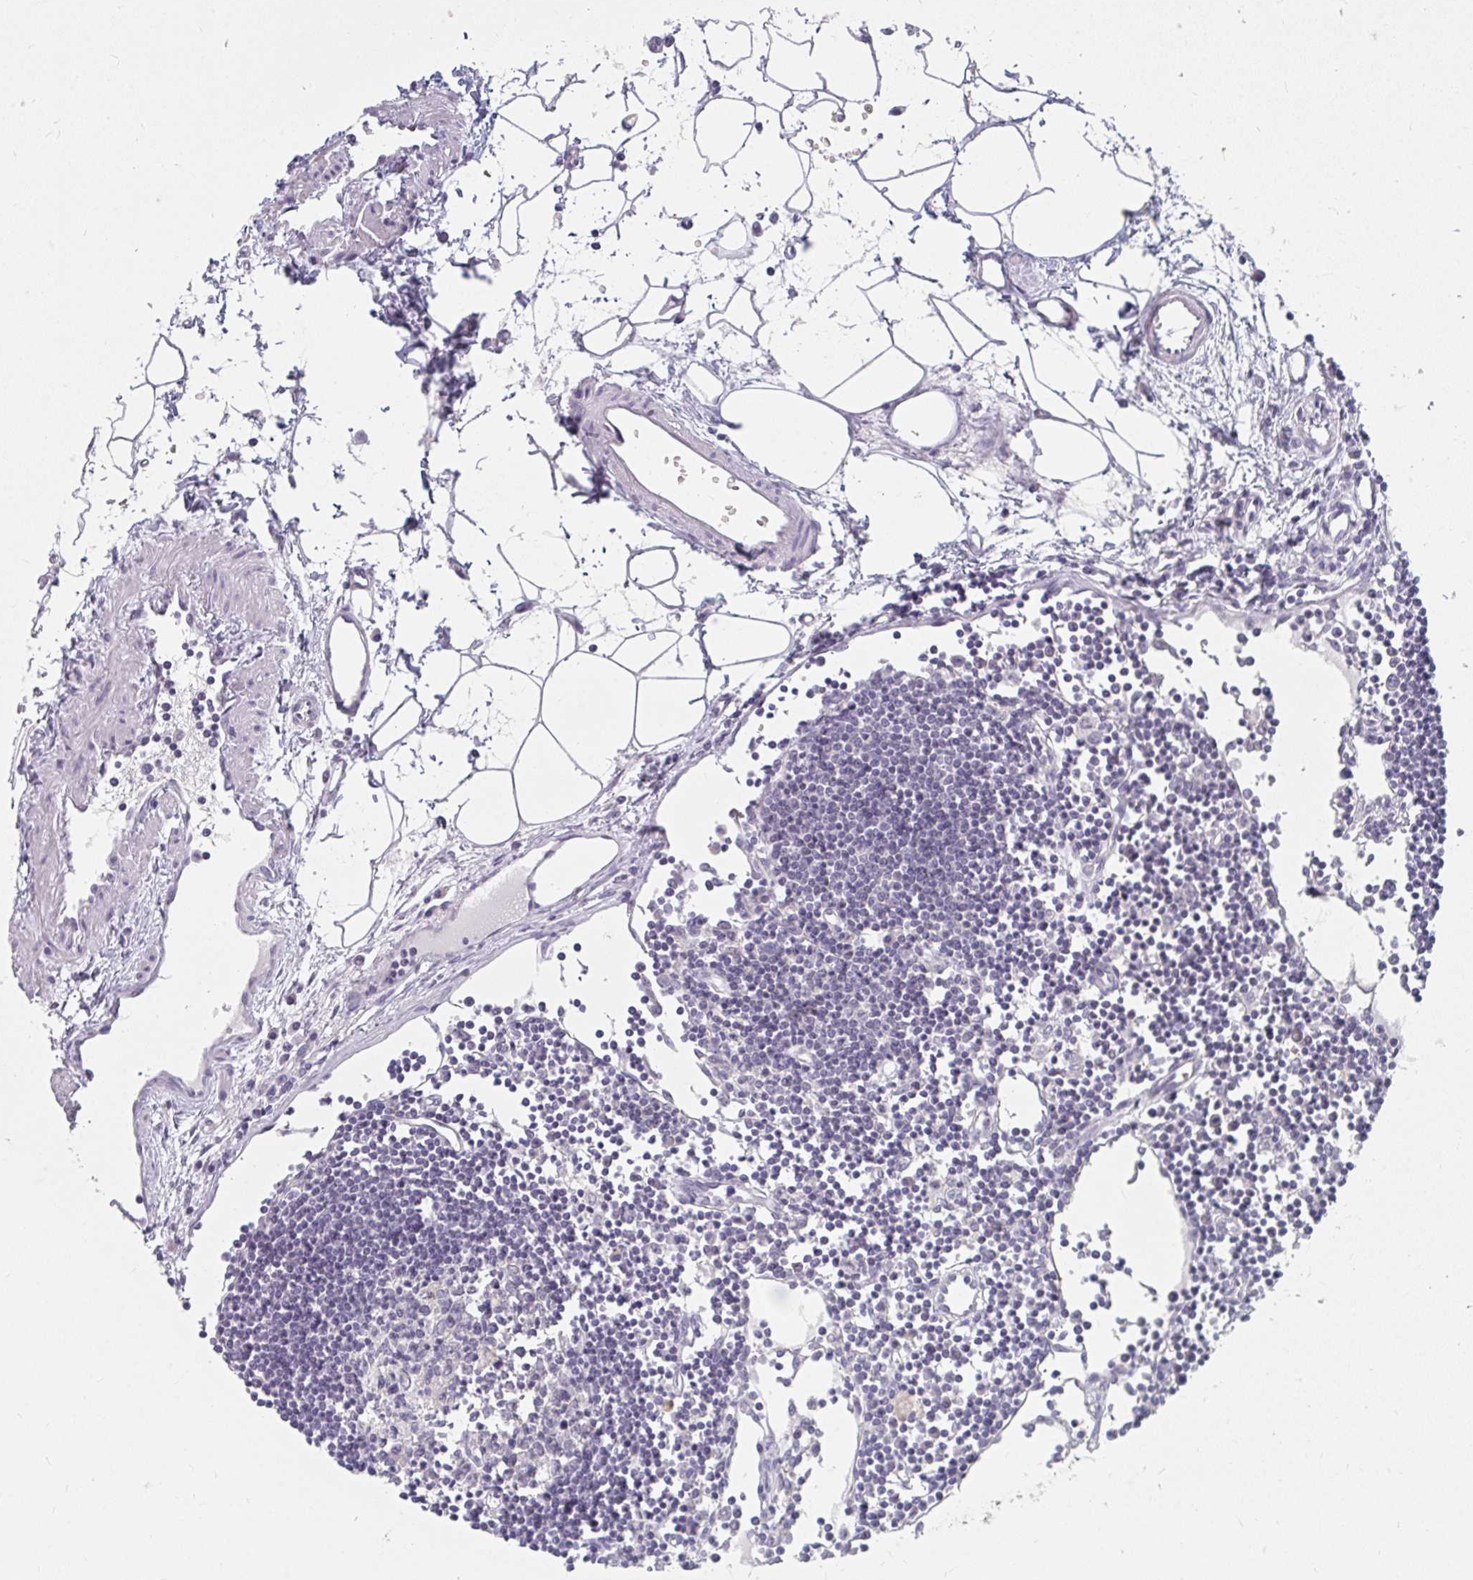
{"staining": {"intensity": "negative", "quantity": "none", "location": "none"}, "tissue": "lymph node", "cell_type": "Germinal center cells", "image_type": "normal", "snomed": [{"axis": "morphology", "description": "Normal tissue, NOS"}, {"axis": "topography", "description": "Lymph node"}], "caption": "A micrograph of human lymph node is negative for staining in germinal center cells. (DAB (3,3'-diaminobenzidine) immunohistochemistry (IHC) with hematoxylin counter stain).", "gene": "SYNCRIP", "patient": {"sex": "female", "age": 65}}